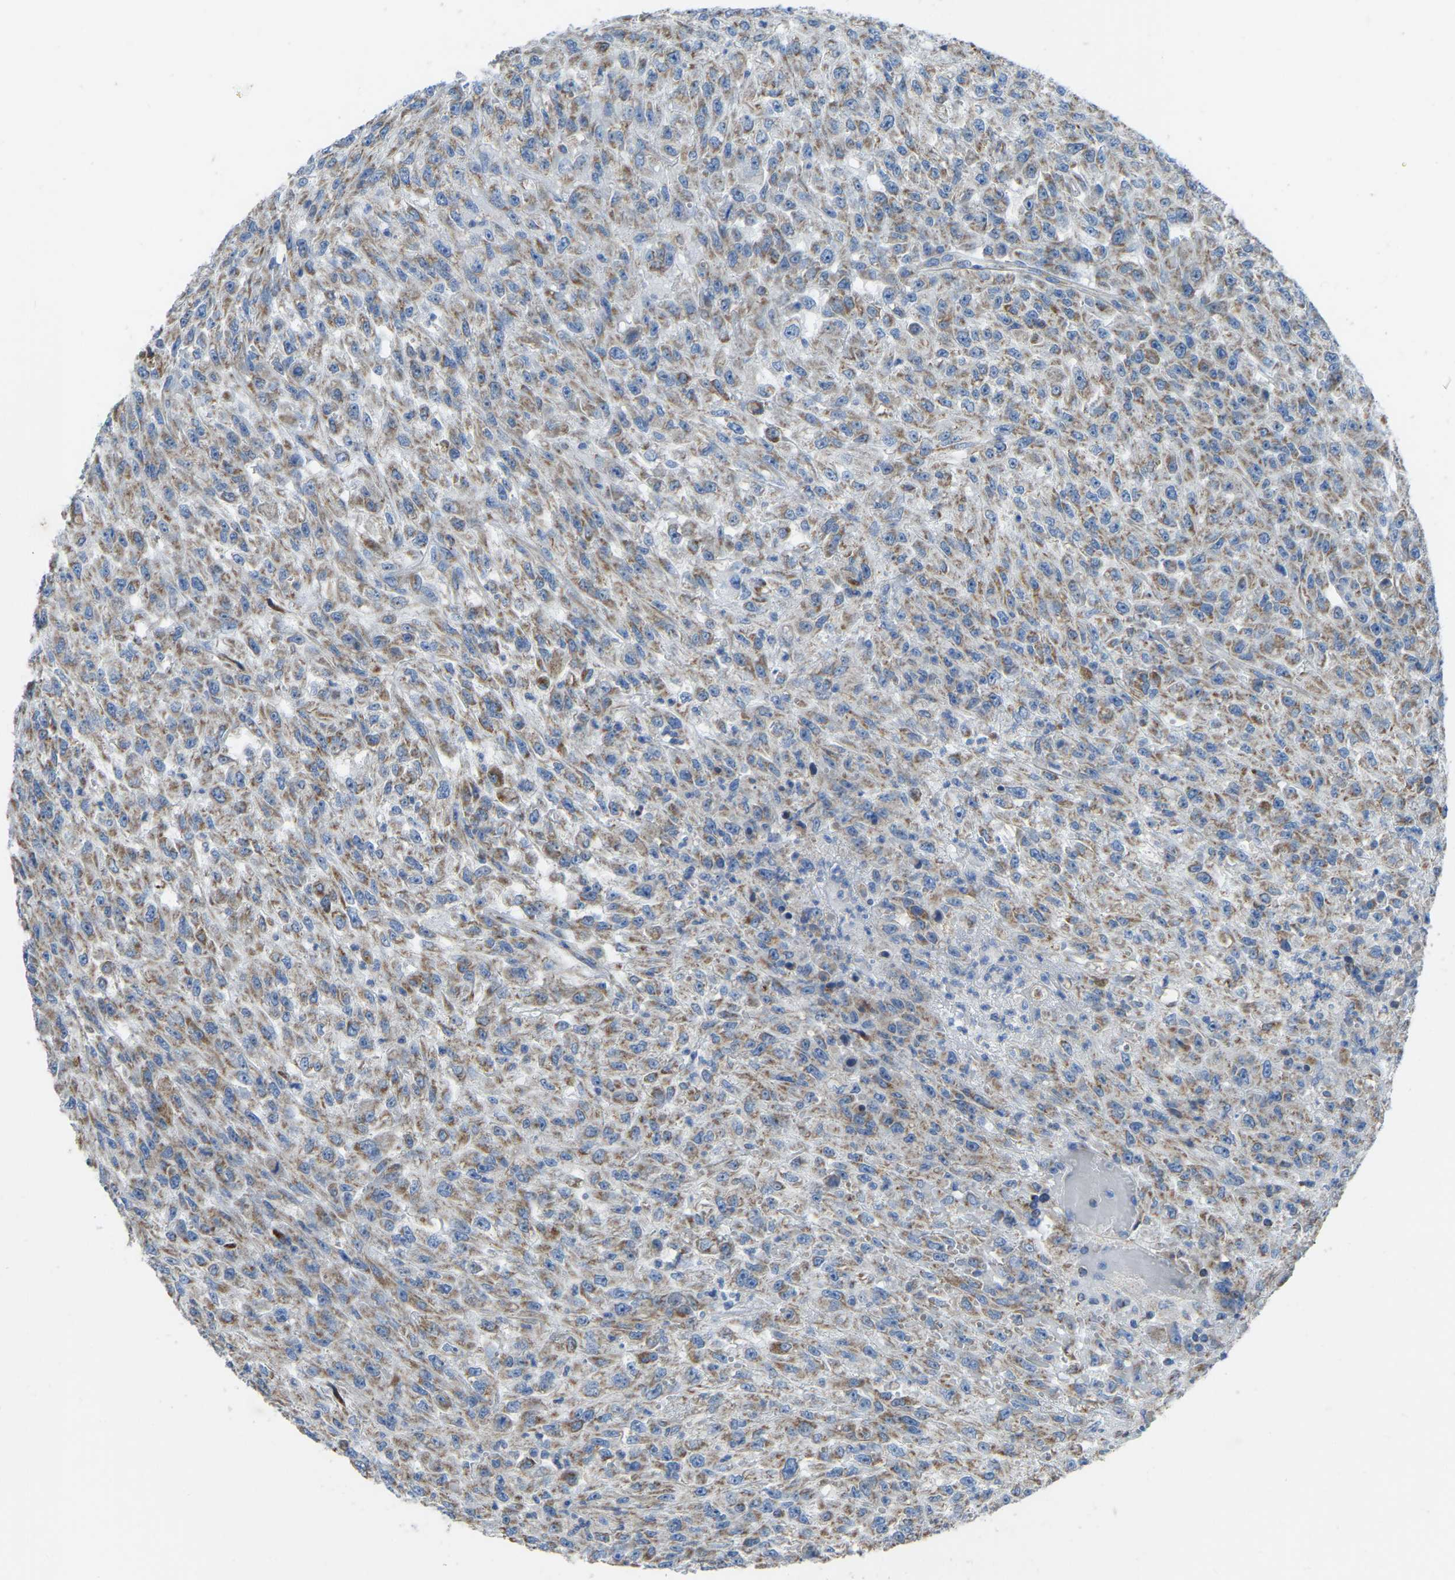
{"staining": {"intensity": "moderate", "quantity": ">75%", "location": "cytoplasmic/membranous"}, "tissue": "urothelial cancer", "cell_type": "Tumor cells", "image_type": "cancer", "snomed": [{"axis": "morphology", "description": "Urothelial carcinoma, High grade"}, {"axis": "topography", "description": "Urinary bladder"}], "caption": "This is a micrograph of immunohistochemistry (IHC) staining of urothelial carcinoma (high-grade), which shows moderate positivity in the cytoplasmic/membranous of tumor cells.", "gene": "ETFB", "patient": {"sex": "male", "age": 46}}